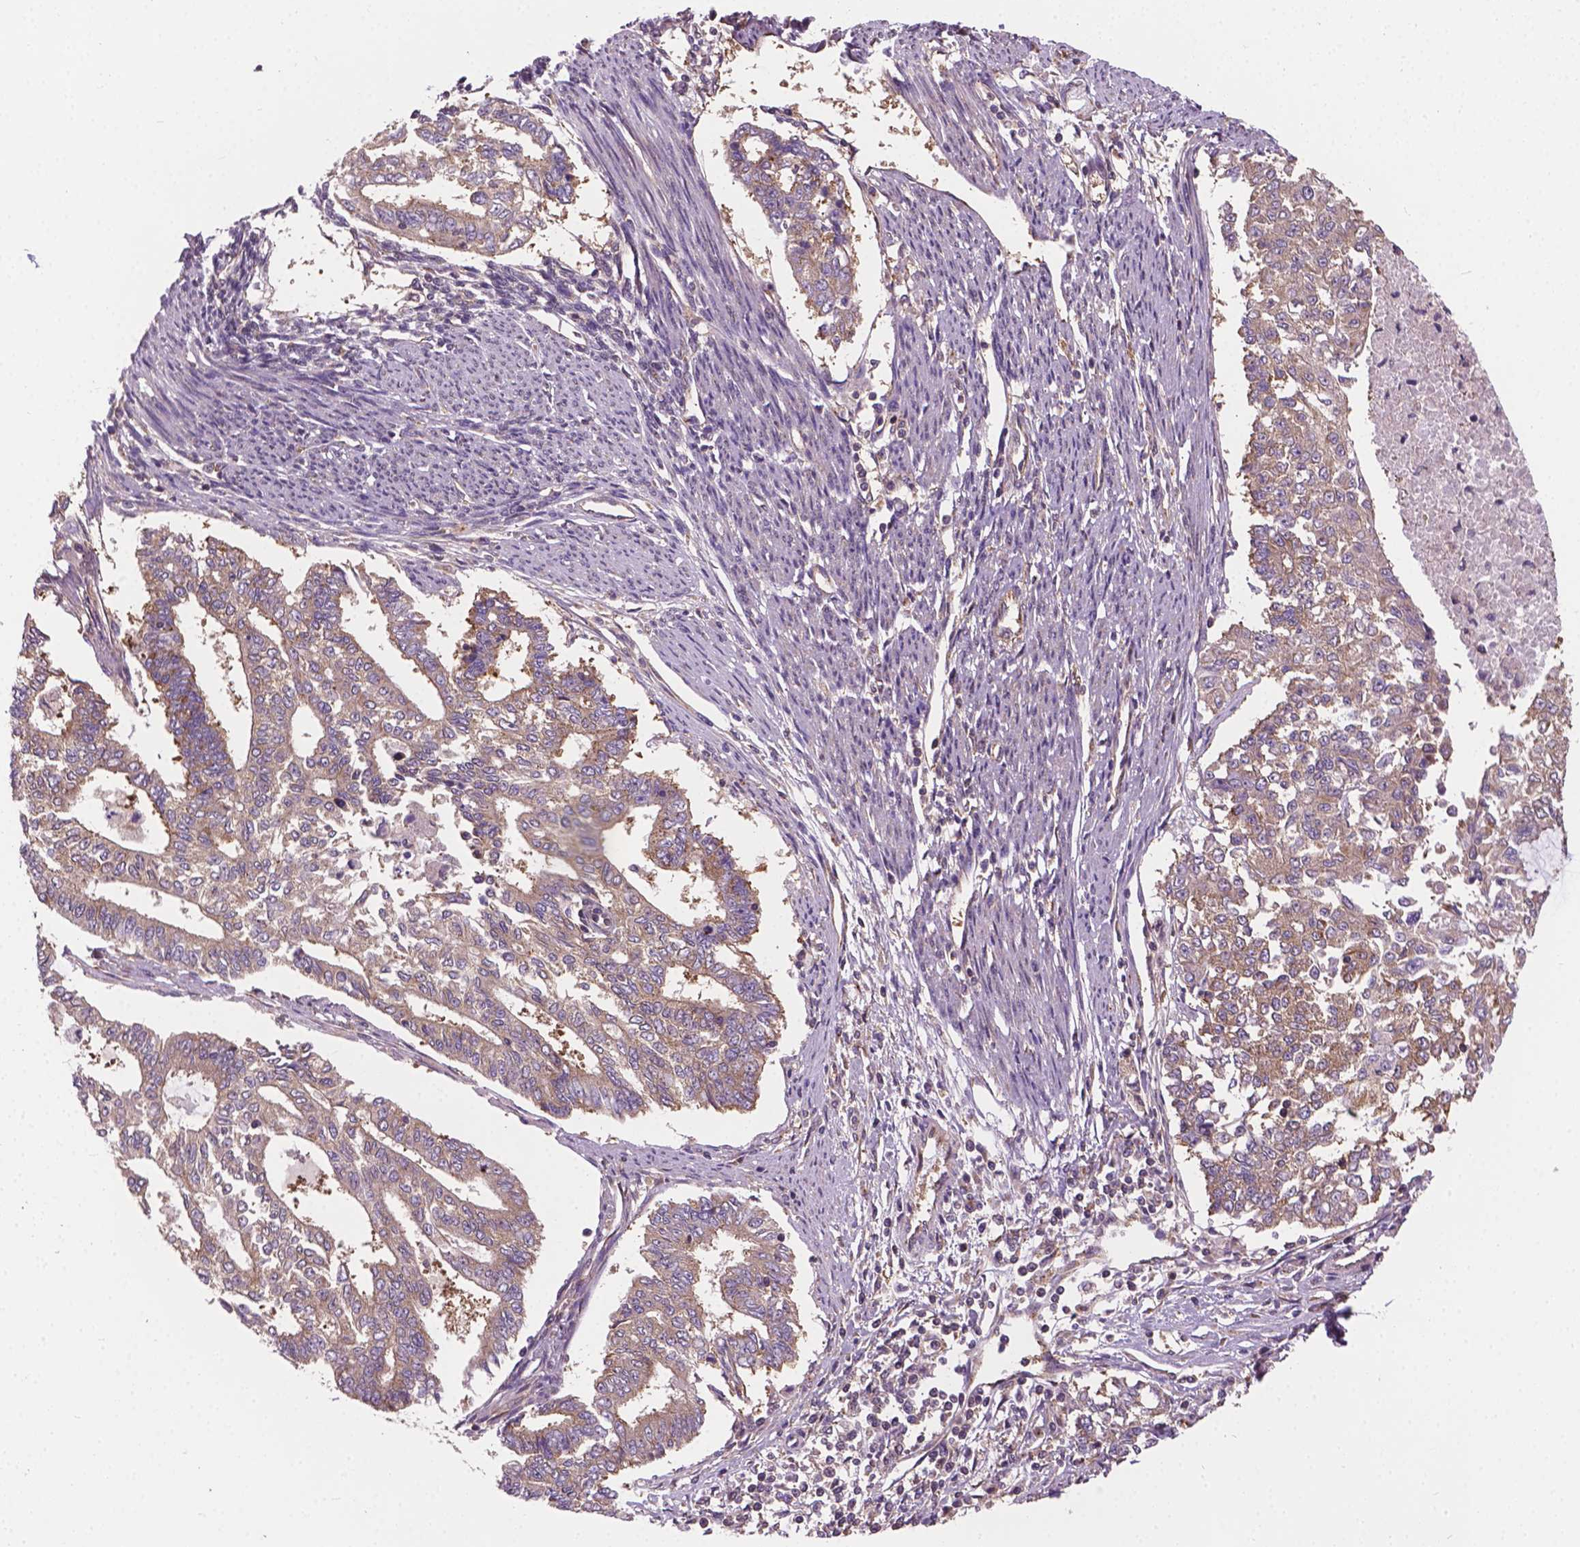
{"staining": {"intensity": "weak", "quantity": ">75%", "location": "cytoplasmic/membranous"}, "tissue": "endometrial cancer", "cell_type": "Tumor cells", "image_type": "cancer", "snomed": [{"axis": "morphology", "description": "Adenocarcinoma, NOS"}, {"axis": "topography", "description": "Uterus"}], "caption": "A brown stain highlights weak cytoplasmic/membranous staining of a protein in human endometrial adenocarcinoma tumor cells.", "gene": "MZT1", "patient": {"sex": "female", "age": 59}}